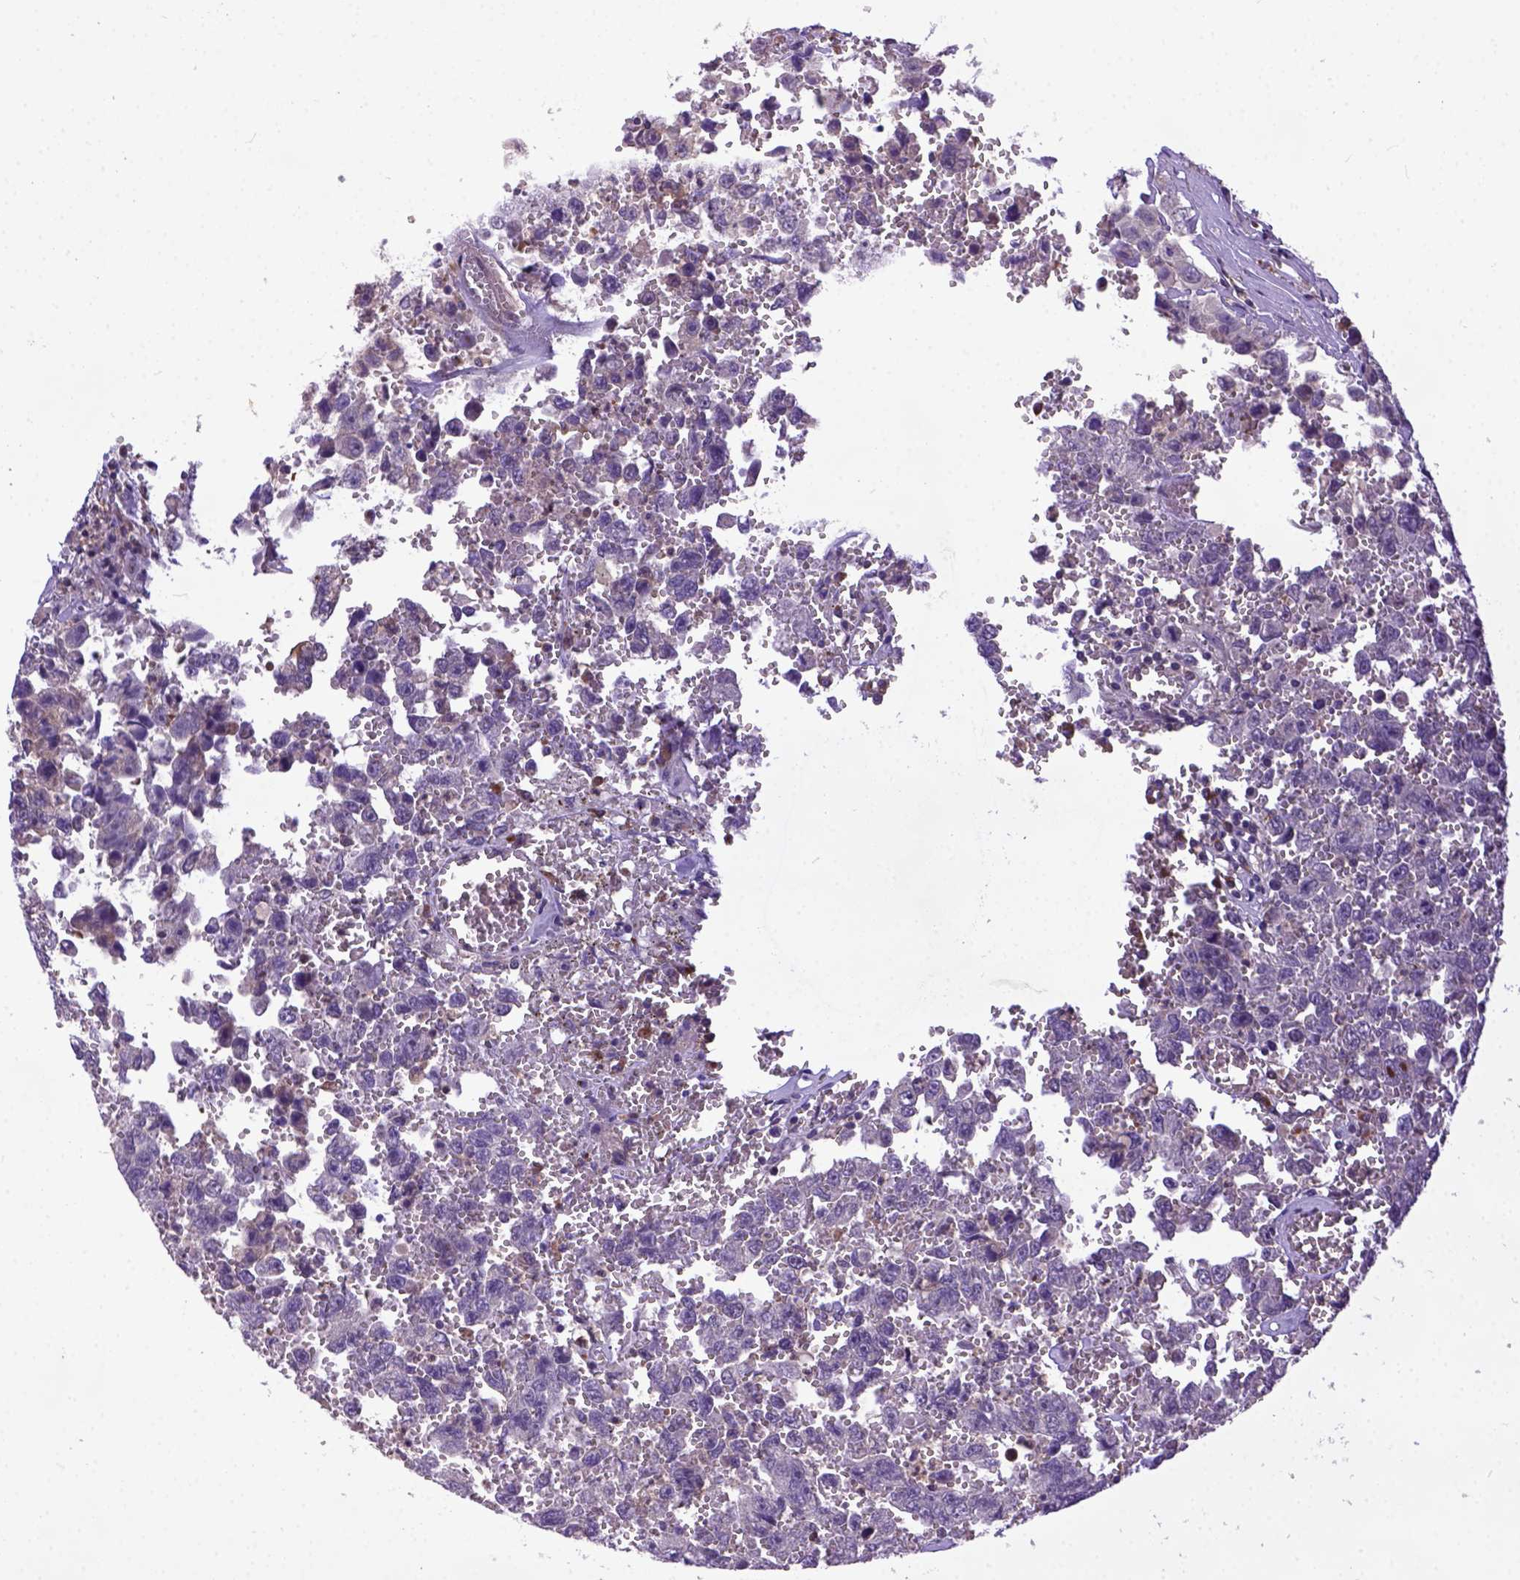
{"staining": {"intensity": "negative", "quantity": "none", "location": "none"}, "tissue": "testis cancer", "cell_type": "Tumor cells", "image_type": "cancer", "snomed": [{"axis": "morphology", "description": "Carcinoma, Embryonal, NOS"}, {"axis": "topography", "description": "Testis"}], "caption": "Immunohistochemistry (IHC) image of neoplastic tissue: human testis embryonal carcinoma stained with DAB displays no significant protein staining in tumor cells. Brightfield microscopy of IHC stained with DAB (3,3'-diaminobenzidine) (brown) and hematoxylin (blue), captured at high magnification.", "gene": "CPNE1", "patient": {"sex": "male", "age": 36}}